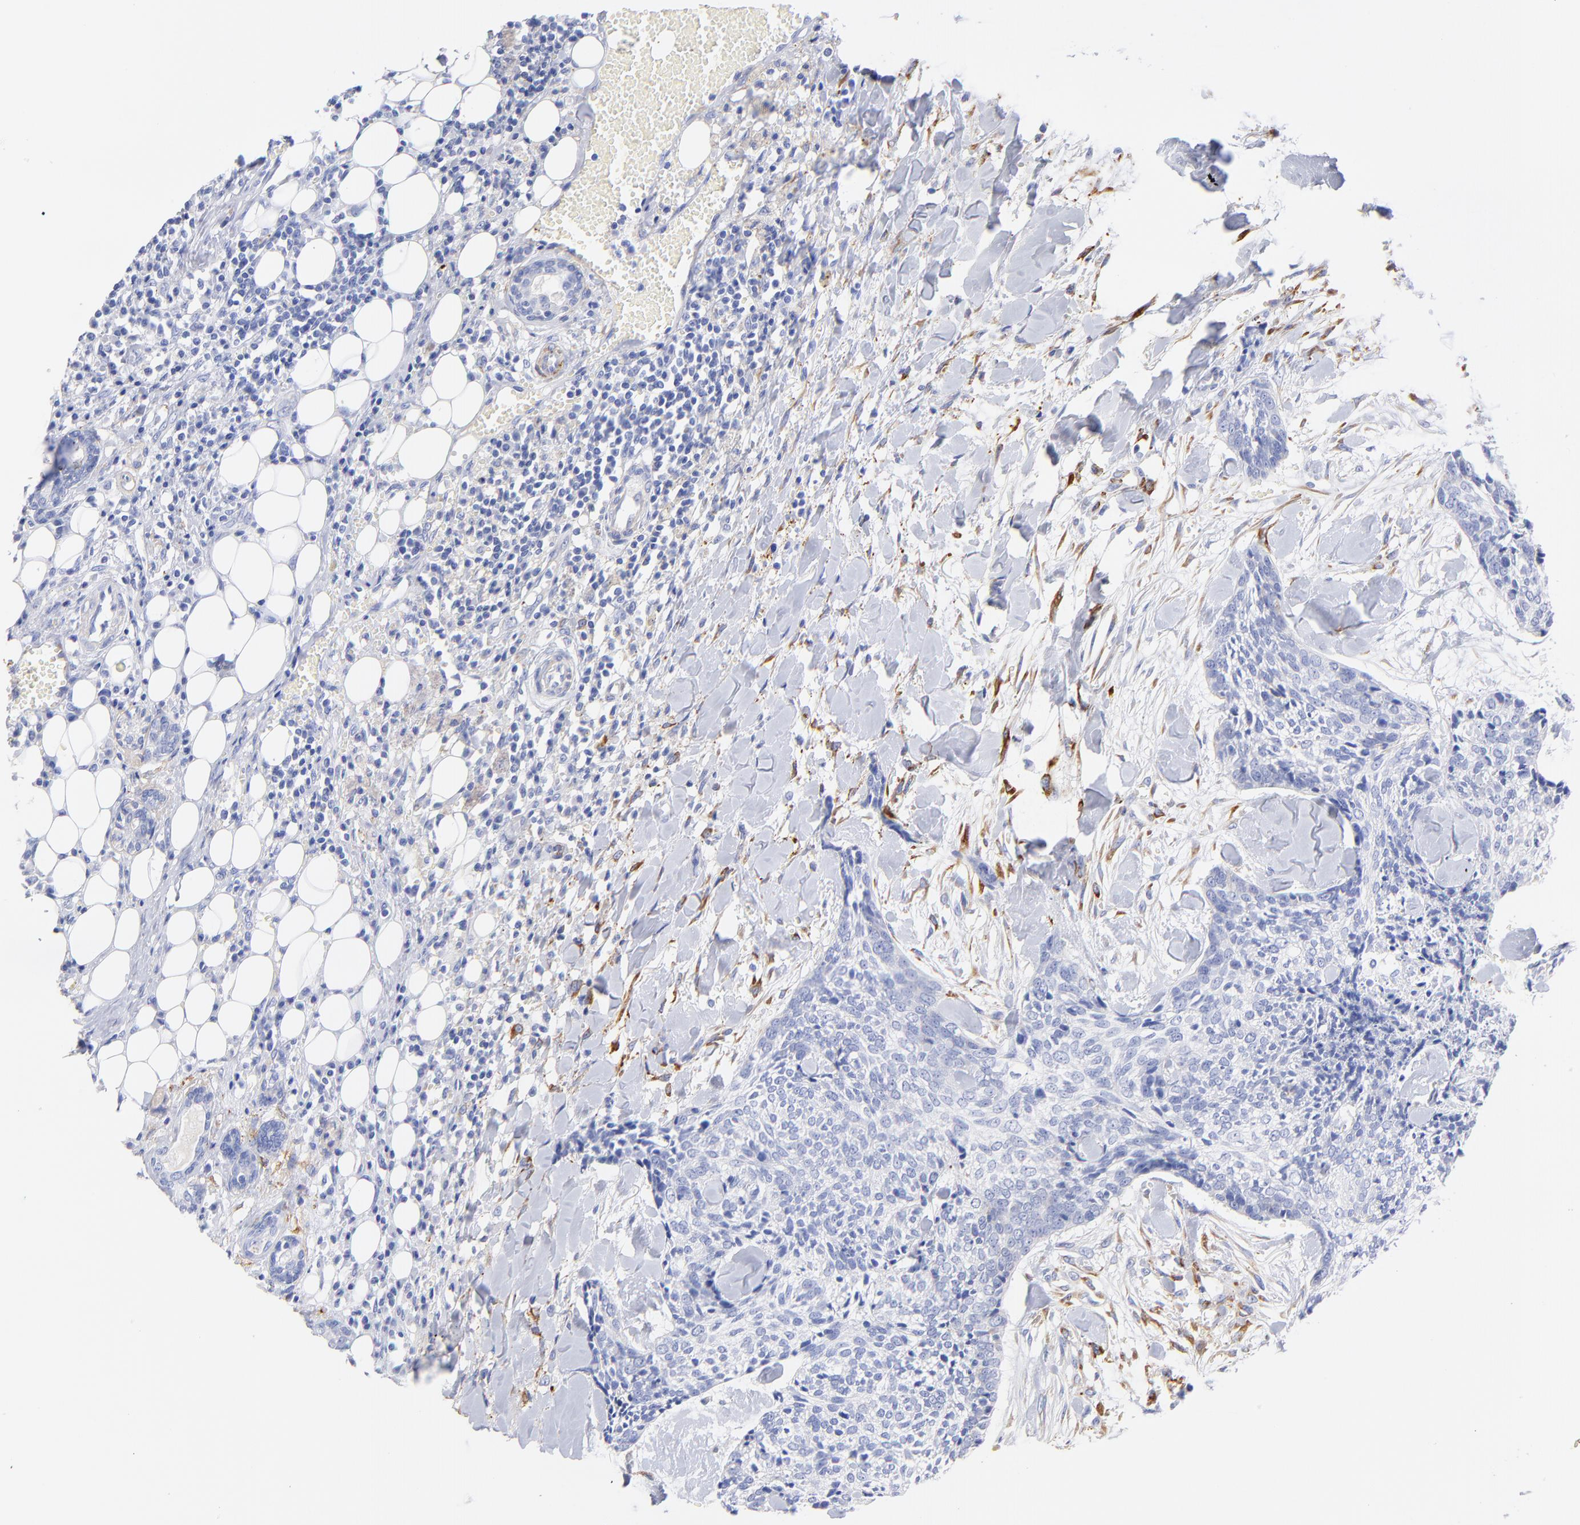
{"staining": {"intensity": "negative", "quantity": "none", "location": "none"}, "tissue": "head and neck cancer", "cell_type": "Tumor cells", "image_type": "cancer", "snomed": [{"axis": "morphology", "description": "Squamous cell carcinoma, NOS"}, {"axis": "topography", "description": "Salivary gland"}, {"axis": "topography", "description": "Head-Neck"}], "caption": "Immunohistochemistry (IHC) image of head and neck cancer stained for a protein (brown), which exhibits no positivity in tumor cells.", "gene": "C1QTNF6", "patient": {"sex": "male", "age": 70}}